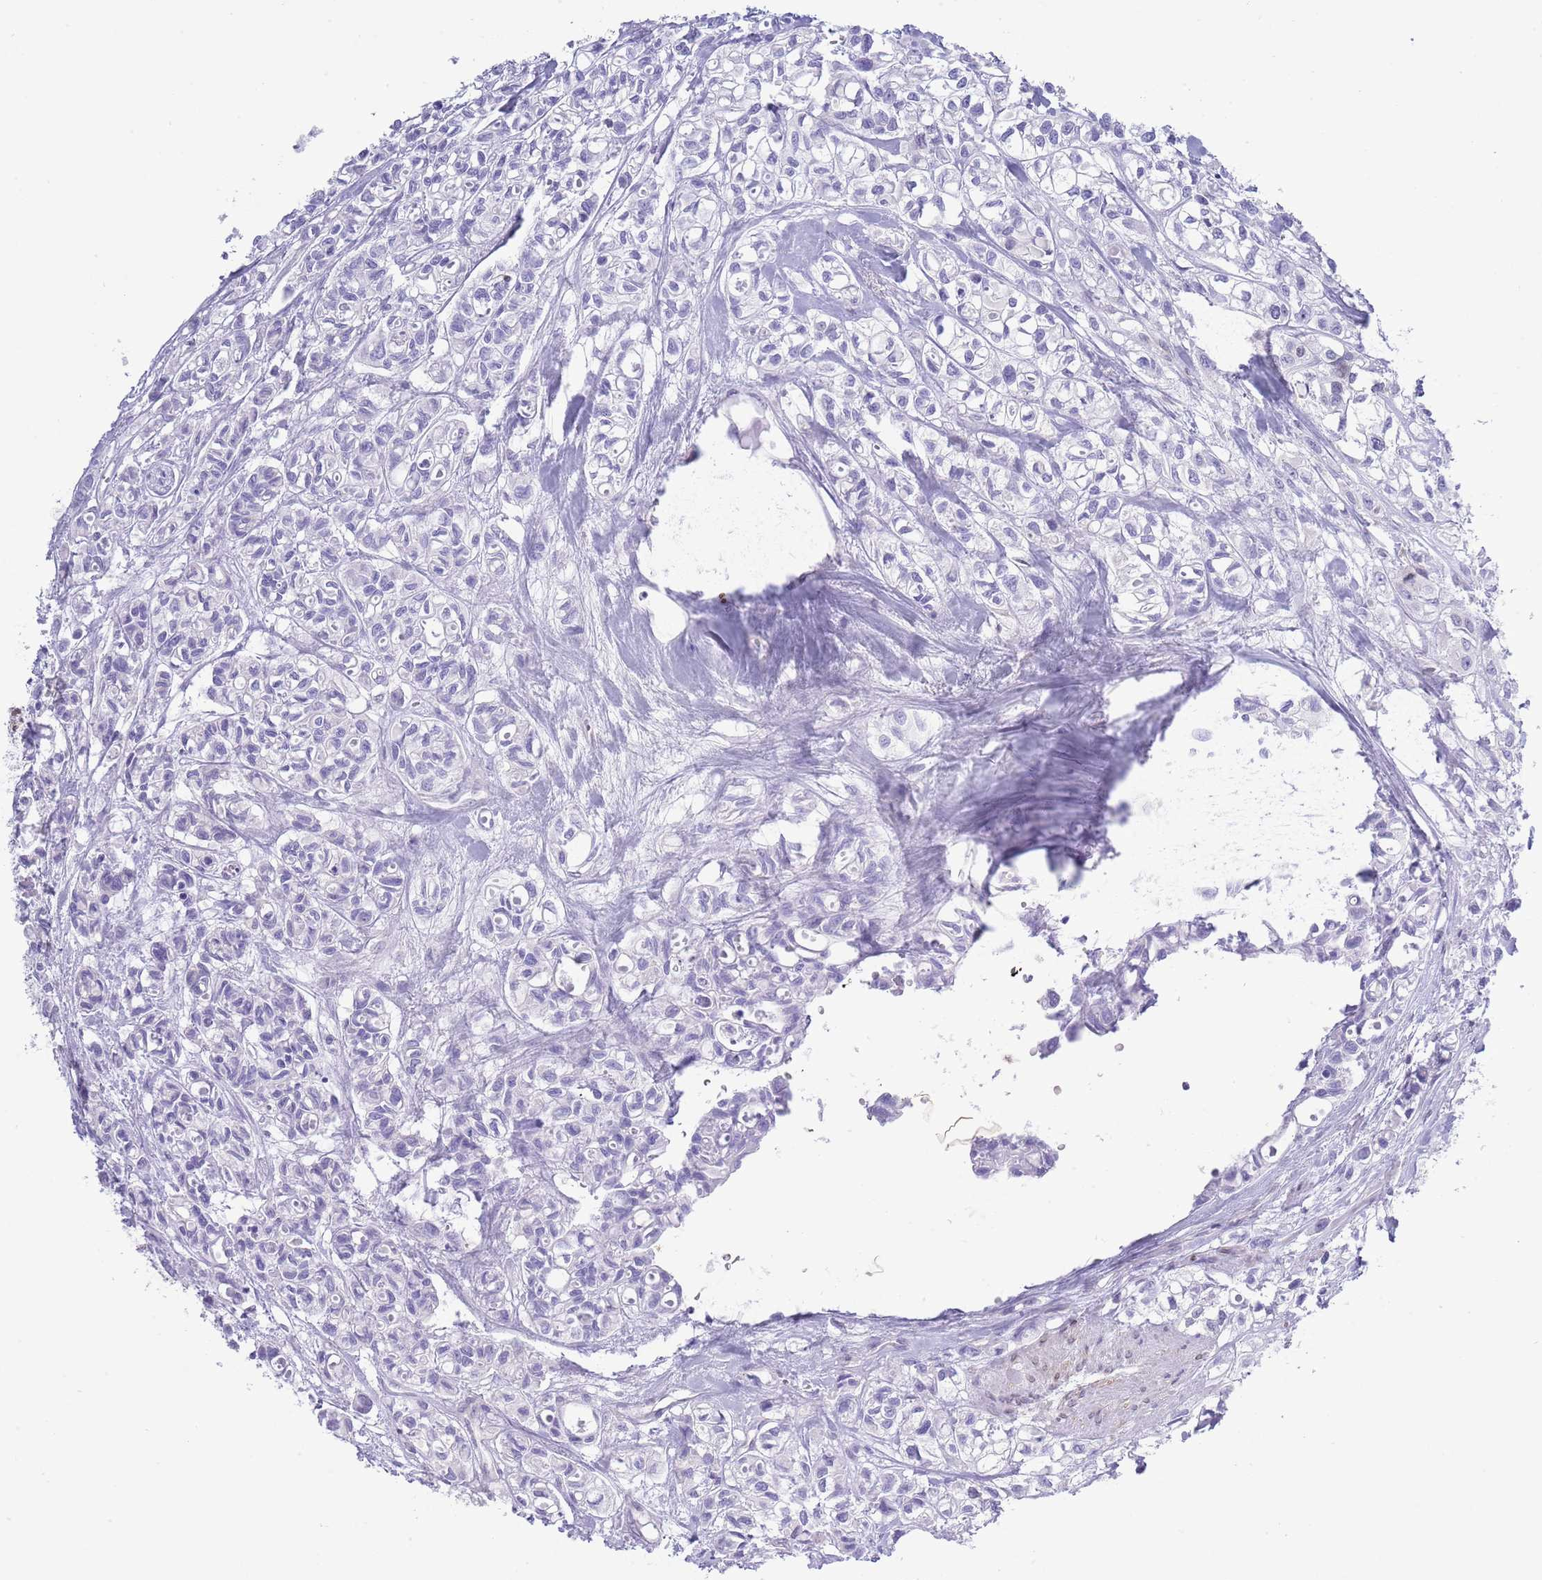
{"staining": {"intensity": "negative", "quantity": "none", "location": "none"}, "tissue": "urothelial cancer", "cell_type": "Tumor cells", "image_type": "cancer", "snomed": [{"axis": "morphology", "description": "Urothelial carcinoma, High grade"}, {"axis": "topography", "description": "Urinary bladder"}], "caption": "The IHC histopathology image has no significant positivity in tumor cells of urothelial cancer tissue.", "gene": "LBR", "patient": {"sex": "male", "age": 67}}